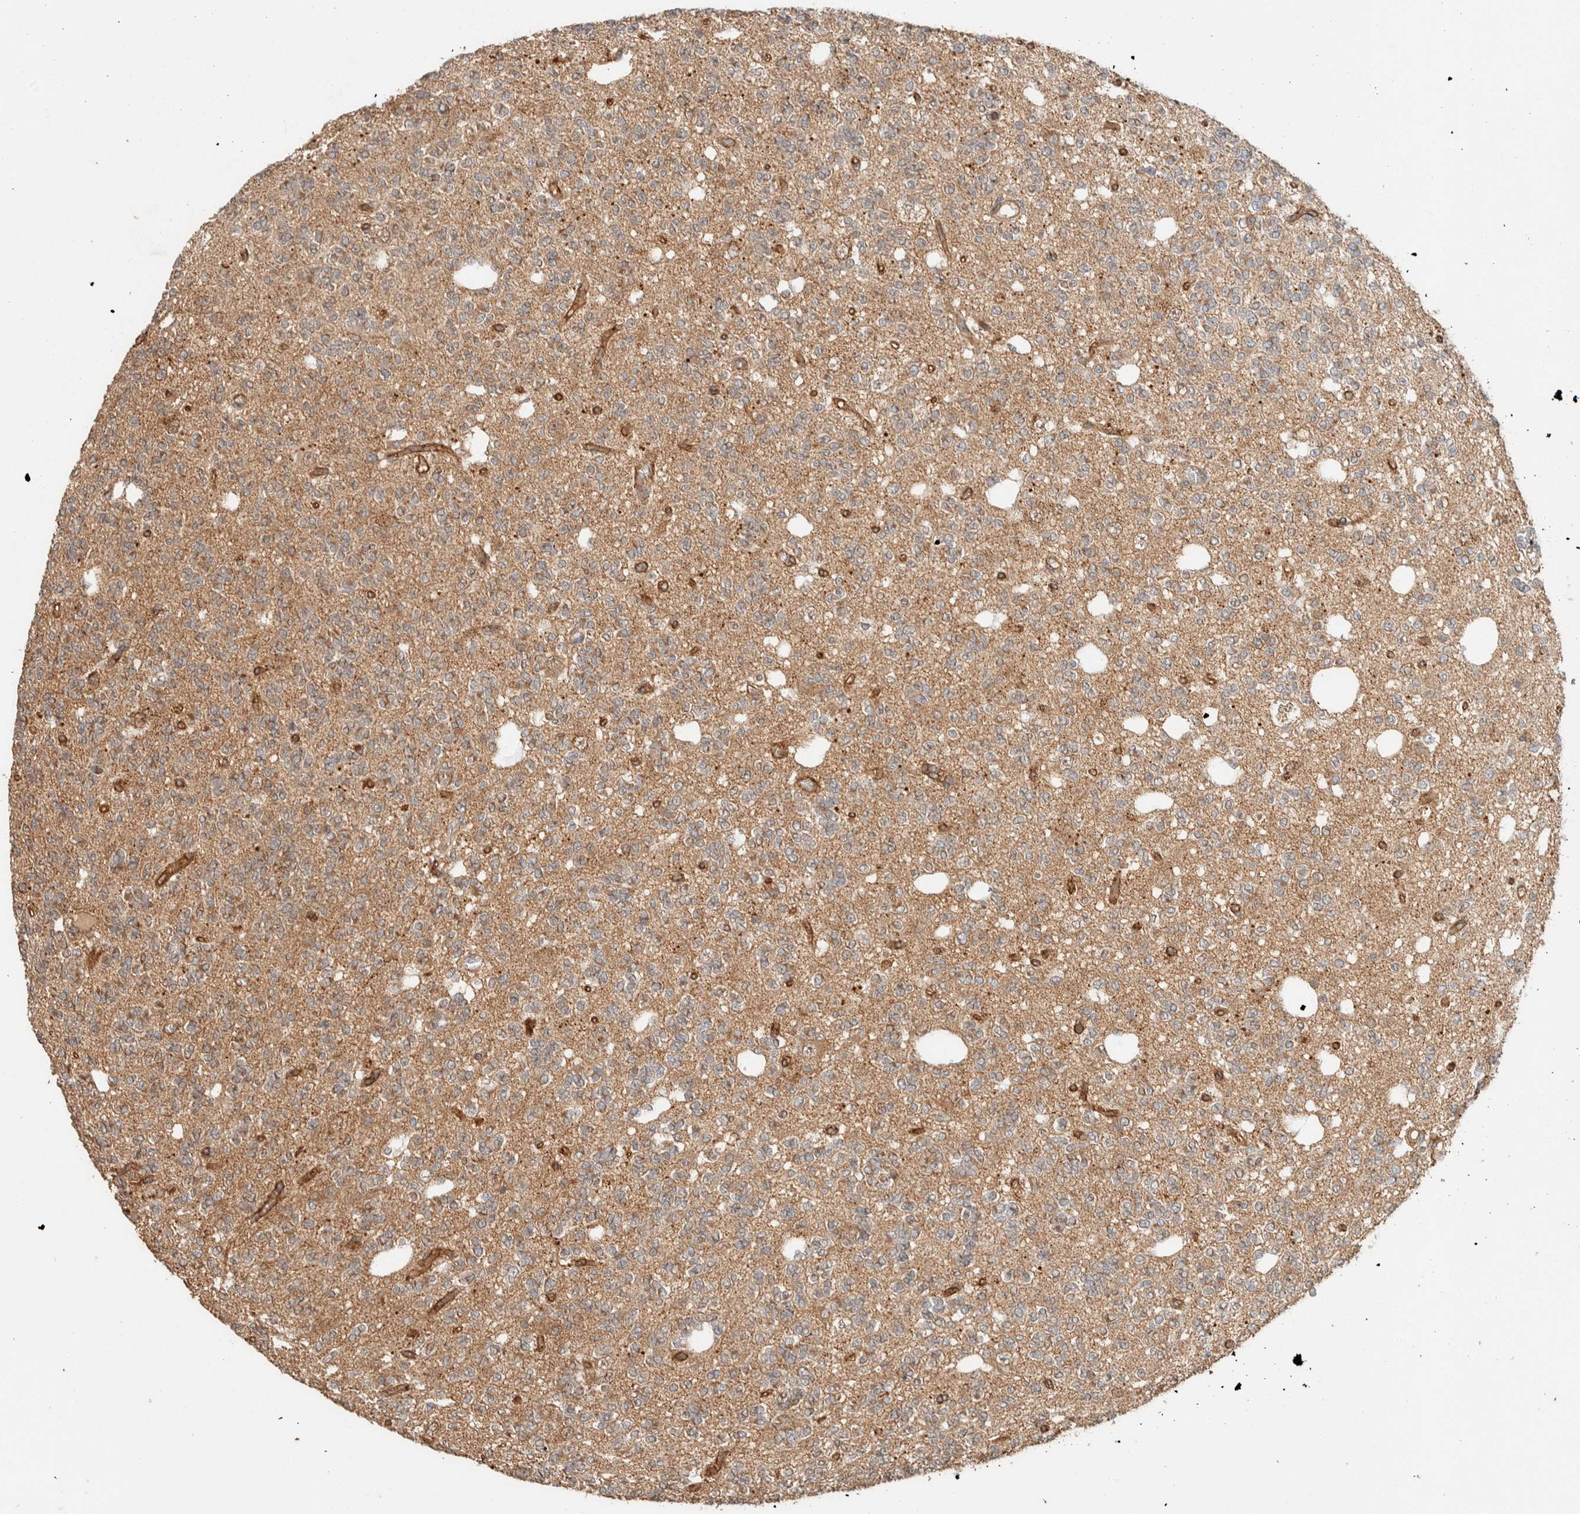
{"staining": {"intensity": "moderate", "quantity": ">75%", "location": "cytoplasmic/membranous"}, "tissue": "glioma", "cell_type": "Tumor cells", "image_type": "cancer", "snomed": [{"axis": "morphology", "description": "Glioma, malignant, Low grade"}, {"axis": "topography", "description": "Brain"}], "caption": "Human malignant glioma (low-grade) stained with a brown dye demonstrates moderate cytoplasmic/membranous positive staining in approximately >75% of tumor cells.", "gene": "ZNF567", "patient": {"sex": "male", "age": 38}}